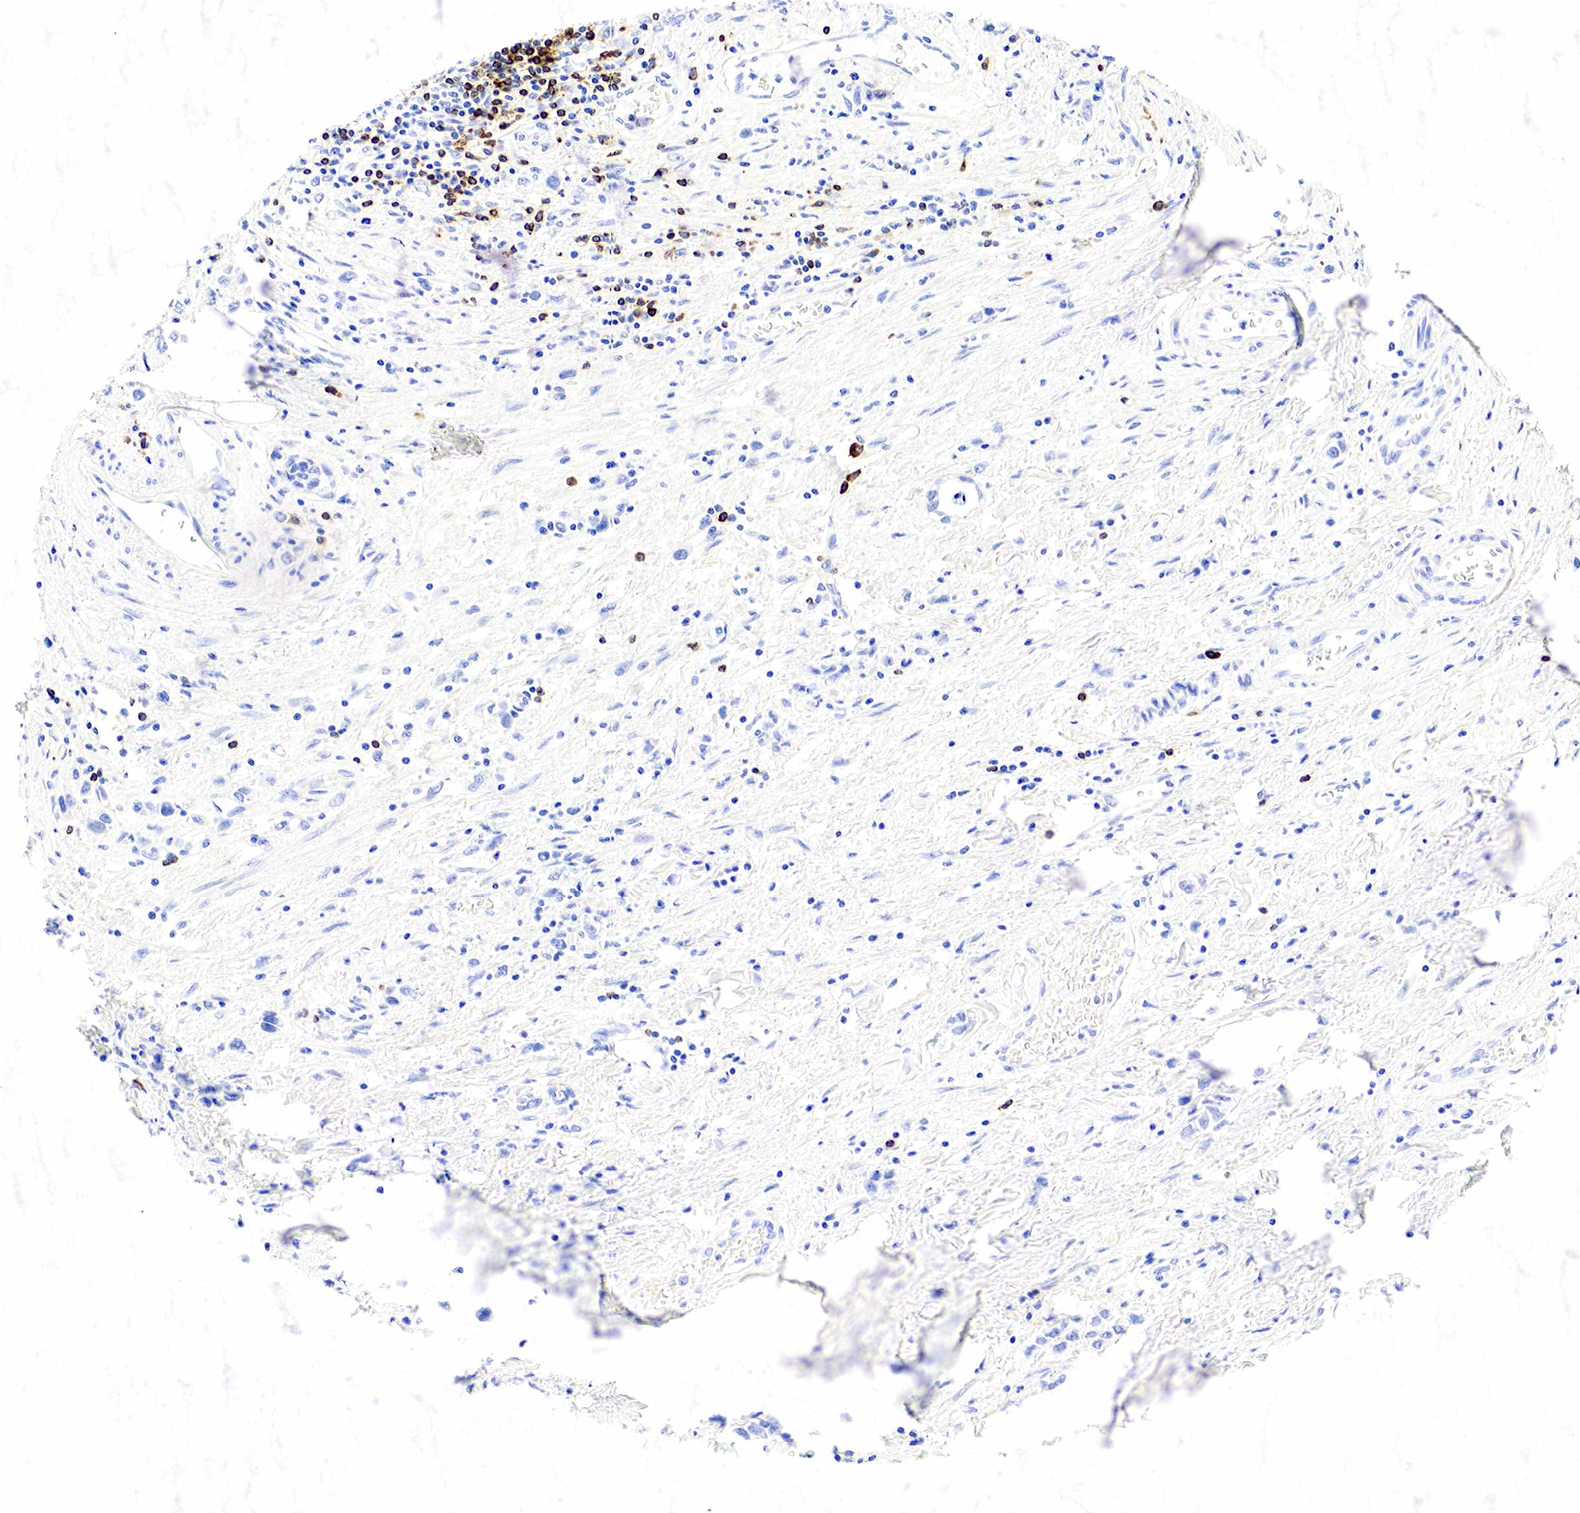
{"staining": {"intensity": "negative", "quantity": "none", "location": "none"}, "tissue": "stomach cancer", "cell_type": "Tumor cells", "image_type": "cancer", "snomed": [{"axis": "morphology", "description": "Adenocarcinoma, NOS"}, {"axis": "topography", "description": "Stomach, upper"}], "caption": "DAB (3,3'-diaminobenzidine) immunohistochemical staining of human stomach adenocarcinoma demonstrates no significant positivity in tumor cells.", "gene": "CD79A", "patient": {"sex": "male", "age": 76}}